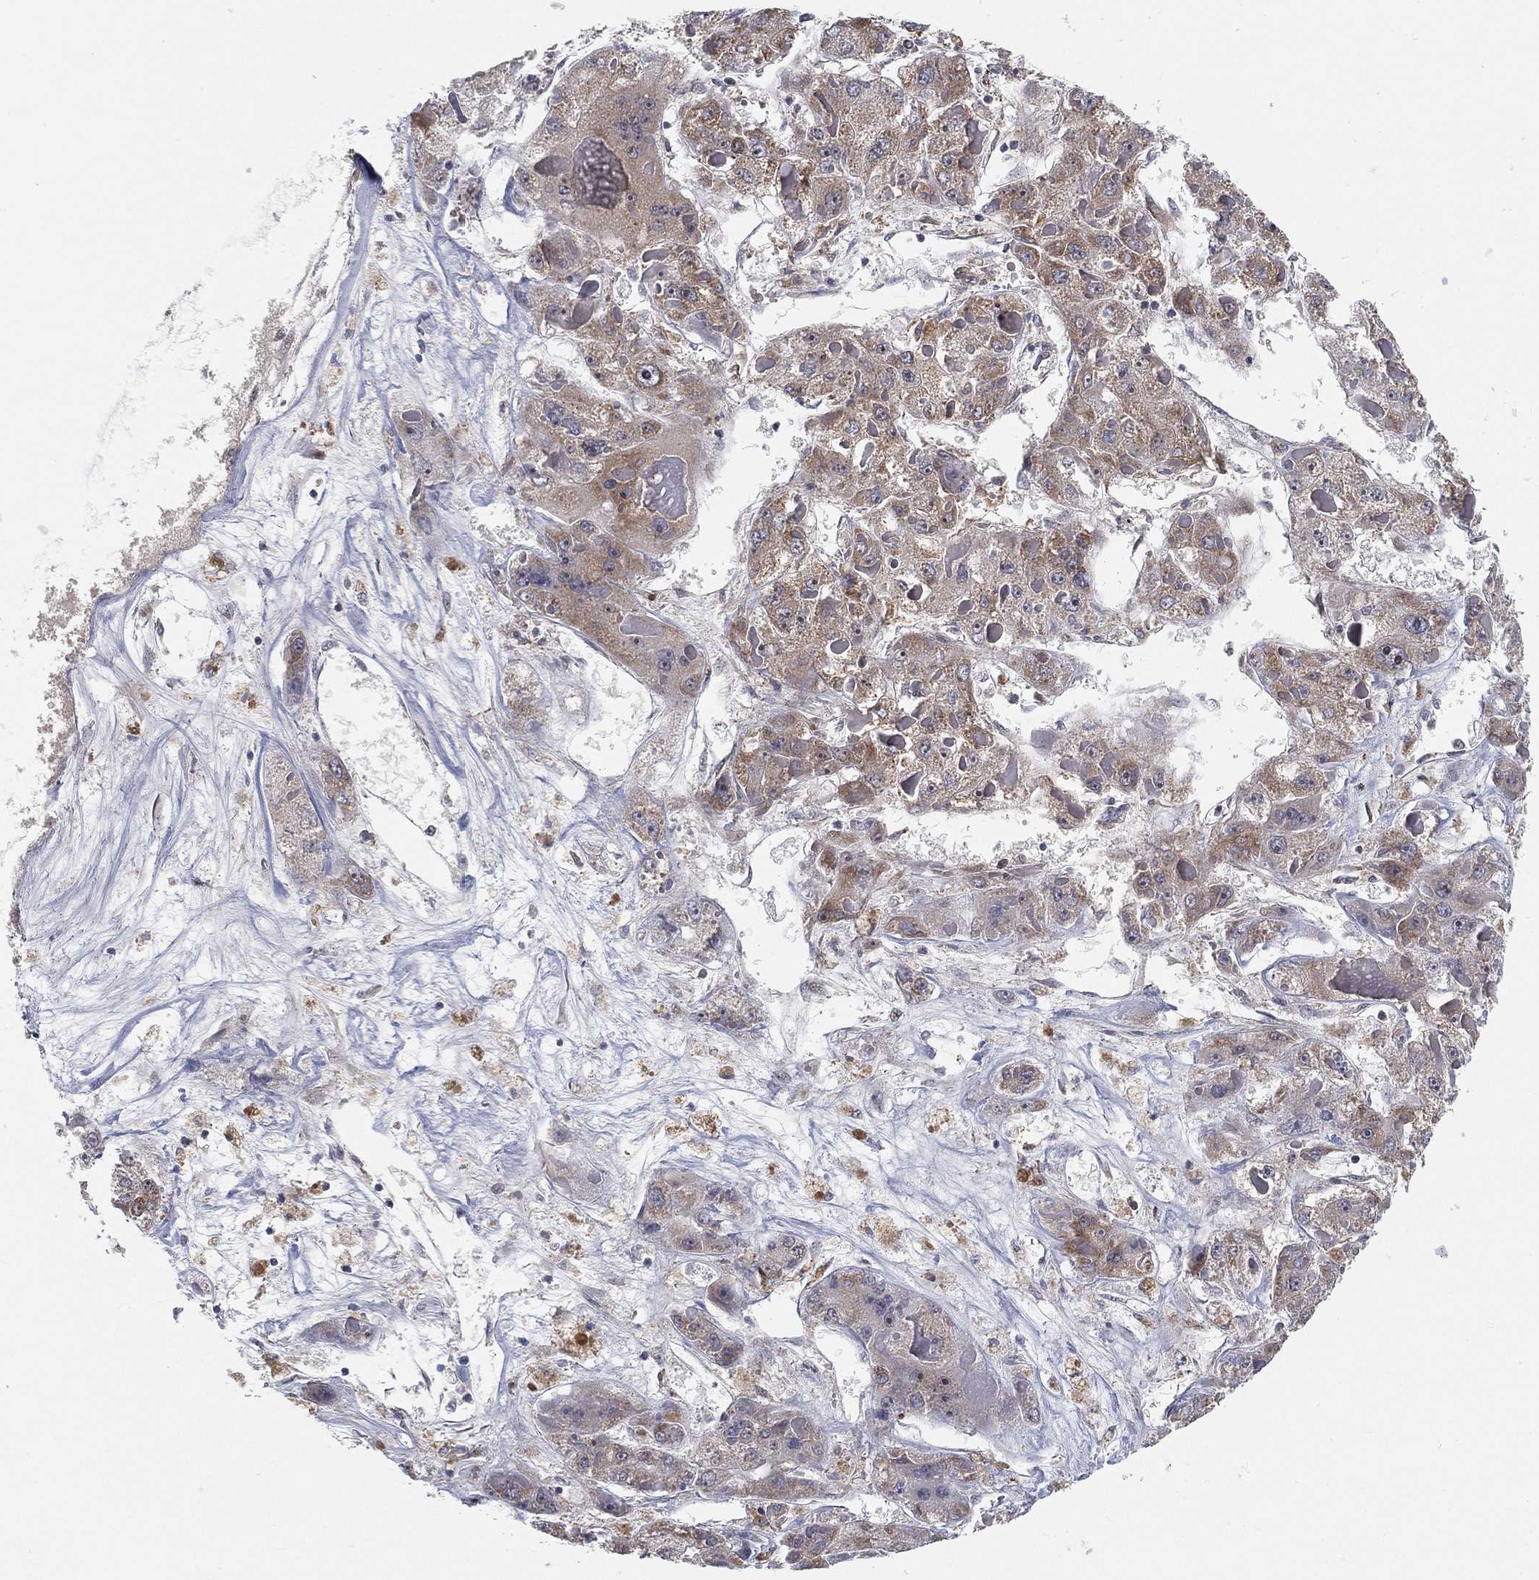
{"staining": {"intensity": "moderate", "quantity": "<25%", "location": "cytoplasmic/membranous"}, "tissue": "liver cancer", "cell_type": "Tumor cells", "image_type": "cancer", "snomed": [{"axis": "morphology", "description": "Carcinoma, Hepatocellular, NOS"}, {"axis": "topography", "description": "Liver"}], "caption": "This is an image of IHC staining of liver cancer (hepatocellular carcinoma), which shows moderate expression in the cytoplasmic/membranous of tumor cells.", "gene": "TMTC4", "patient": {"sex": "female", "age": 73}}